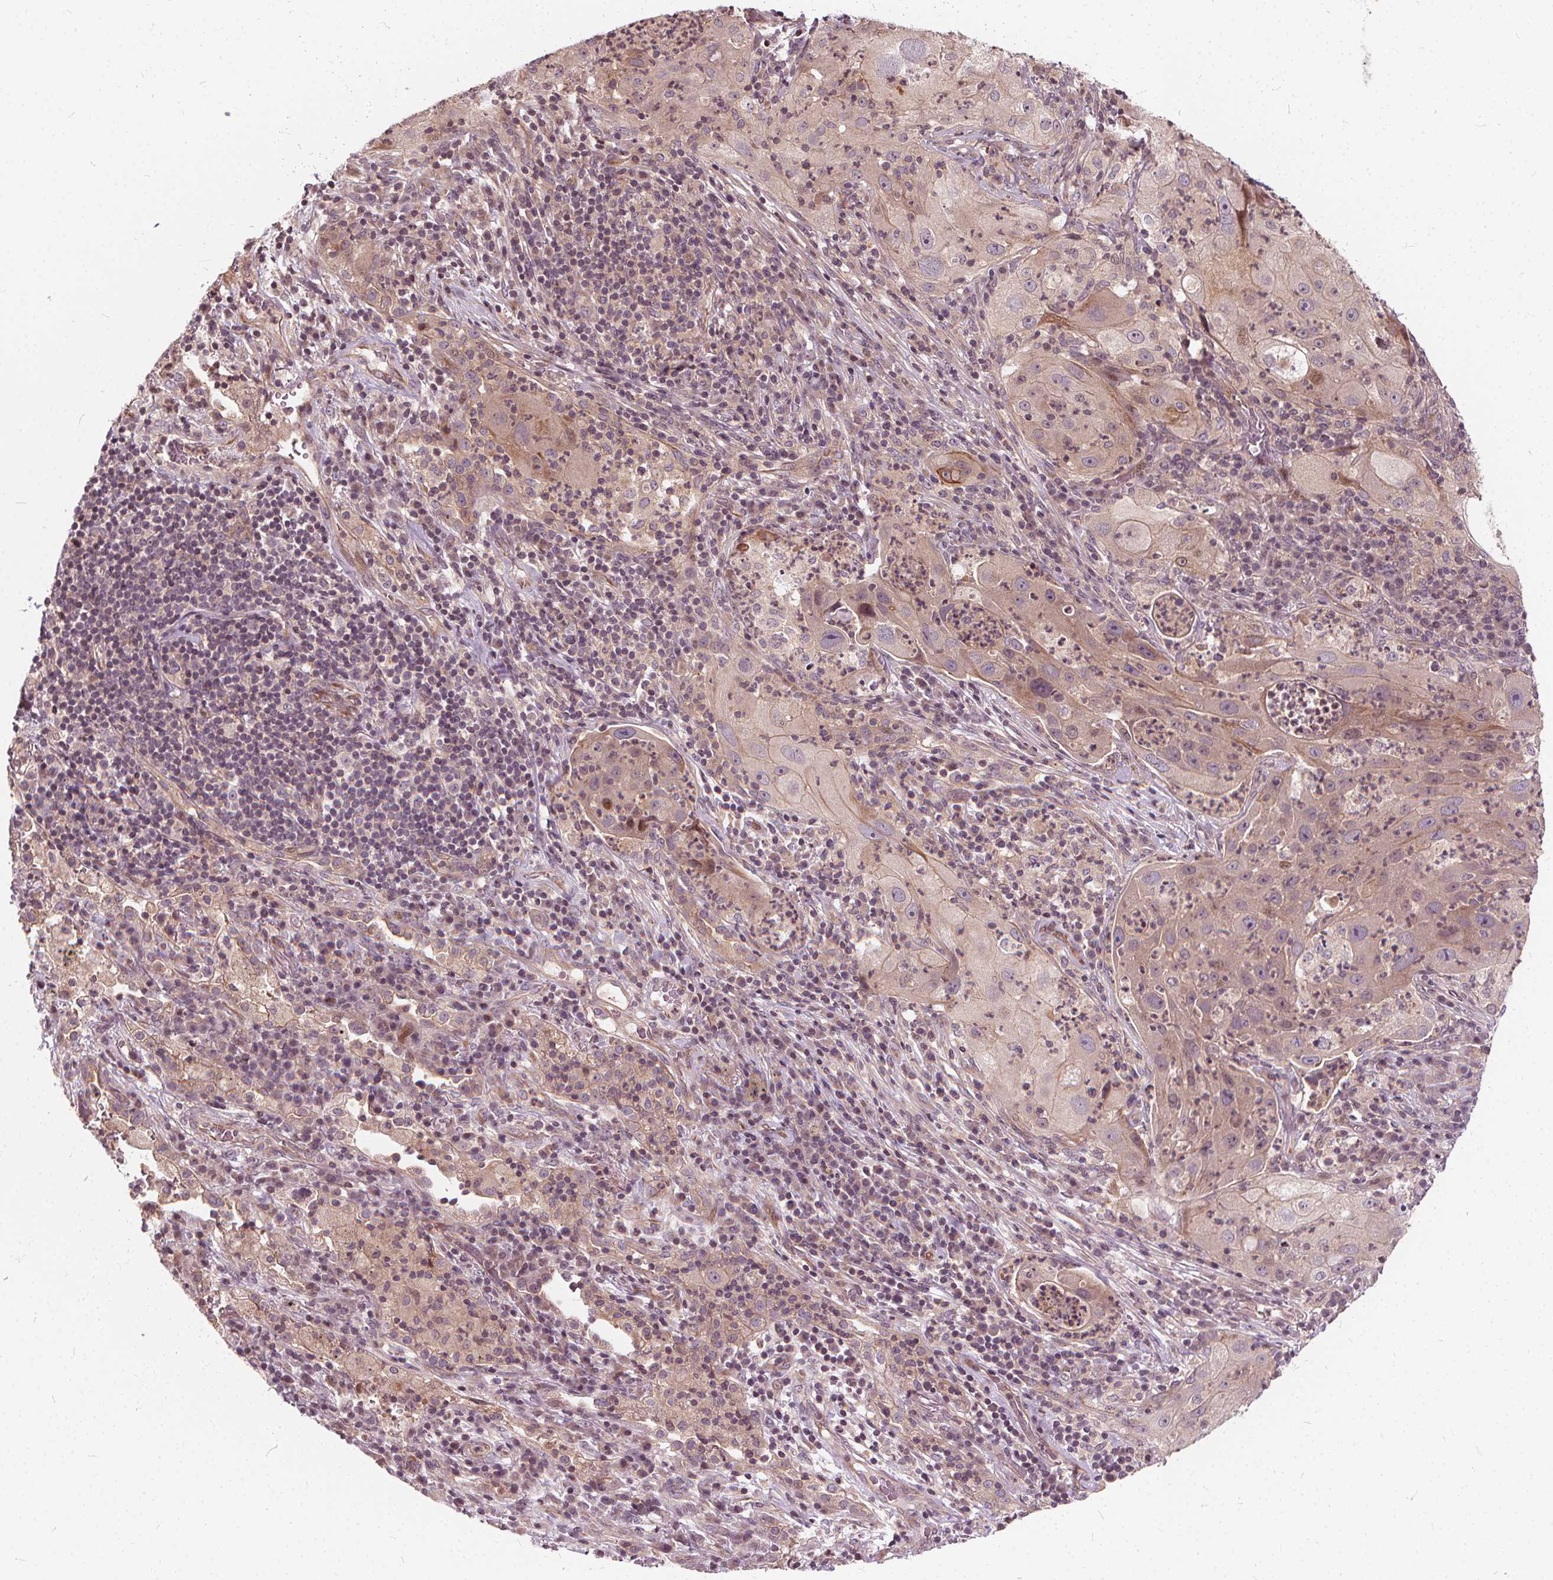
{"staining": {"intensity": "weak", "quantity": ">75%", "location": "cytoplasmic/membranous"}, "tissue": "lung cancer", "cell_type": "Tumor cells", "image_type": "cancer", "snomed": [{"axis": "morphology", "description": "Squamous cell carcinoma, NOS"}, {"axis": "topography", "description": "Lung"}], "caption": "This is an image of IHC staining of lung cancer (squamous cell carcinoma), which shows weak positivity in the cytoplasmic/membranous of tumor cells.", "gene": "INPP5E", "patient": {"sex": "female", "age": 59}}